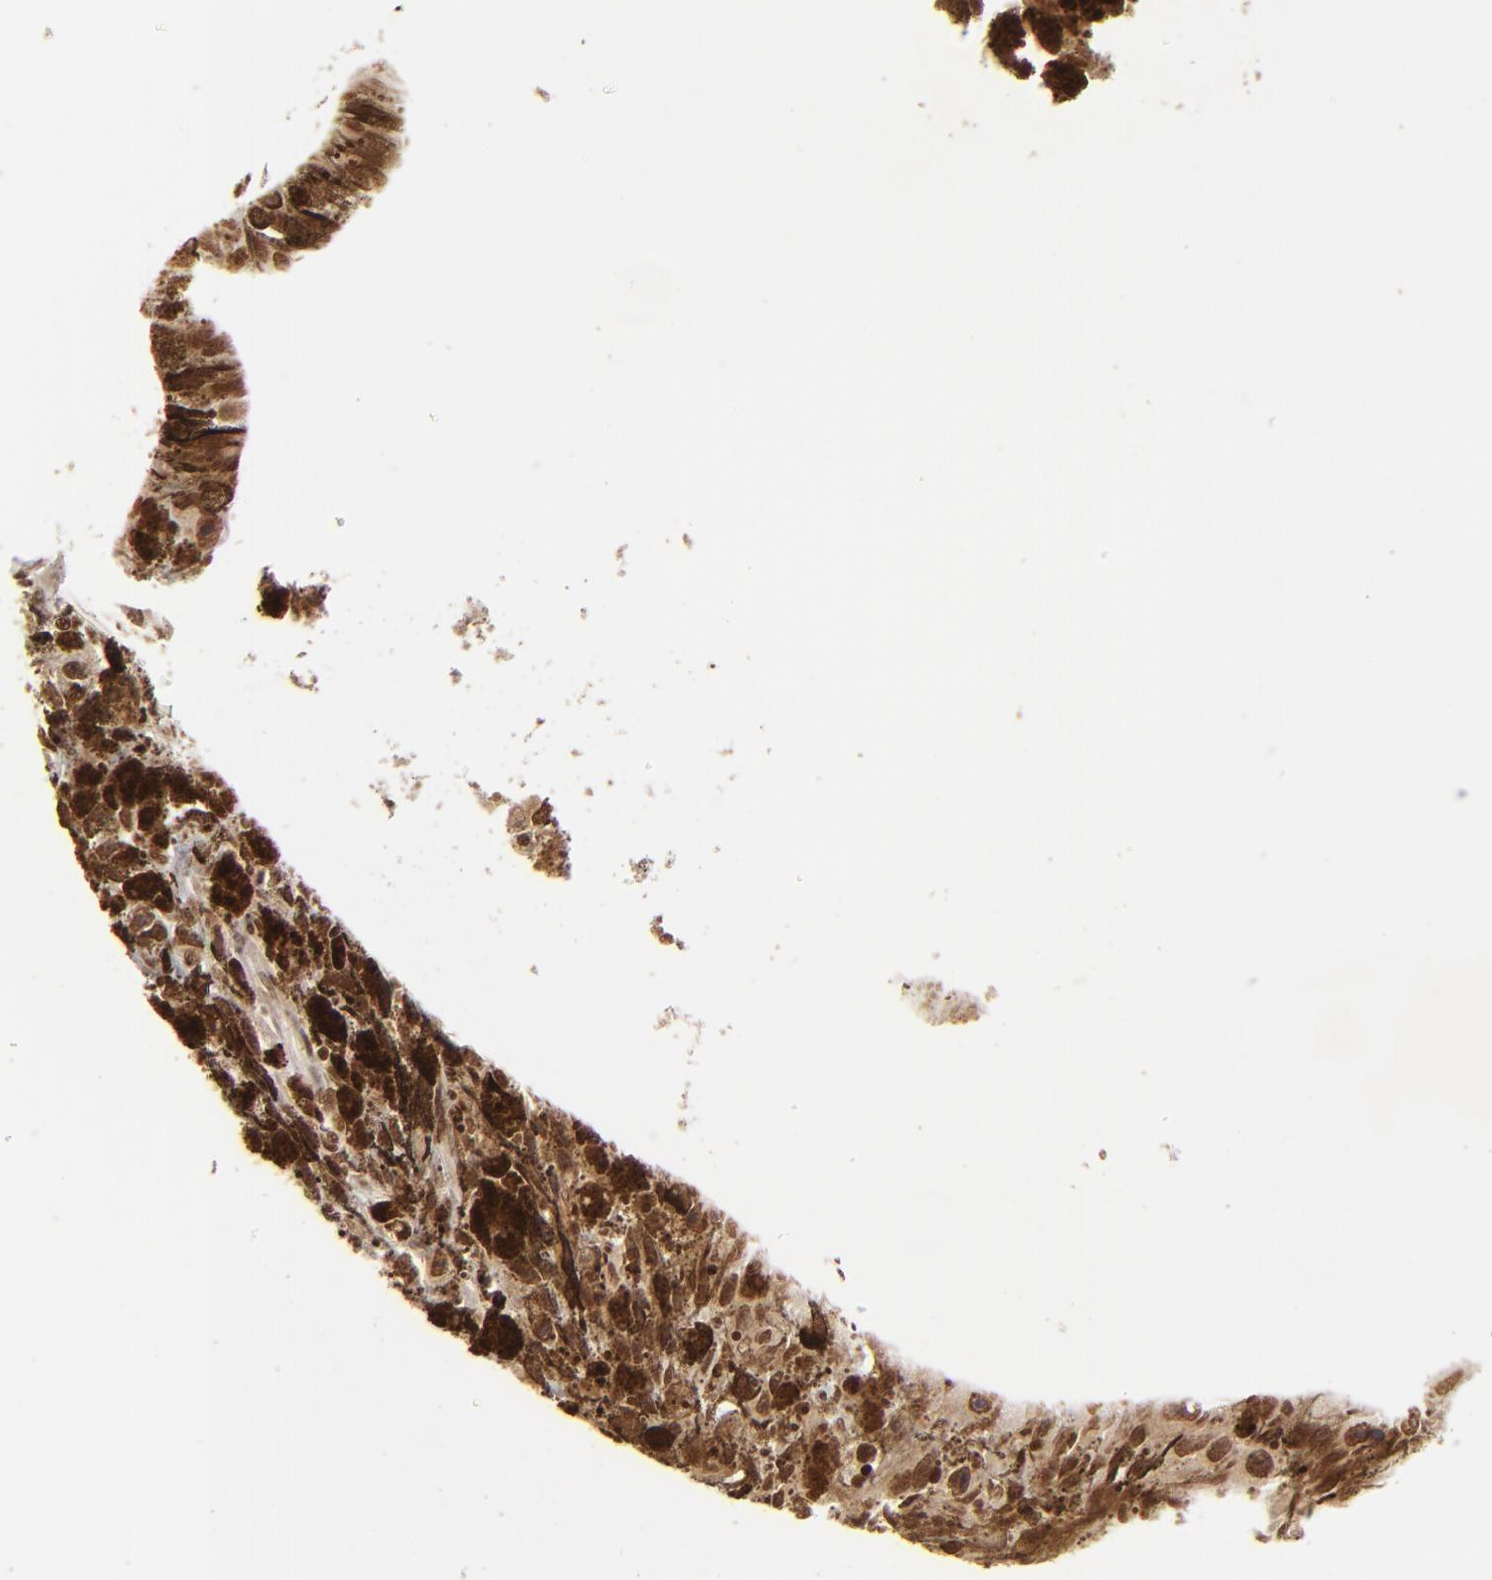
{"staining": {"intensity": "strong", "quantity": ">75%", "location": "nuclear"}, "tissue": "melanoma", "cell_type": "Tumor cells", "image_type": "cancer", "snomed": [{"axis": "morphology", "description": "Malignant melanoma, NOS"}, {"axis": "topography", "description": "Skin"}], "caption": "Malignant melanoma tissue reveals strong nuclear expression in about >75% of tumor cells, visualized by immunohistochemistry. Immunohistochemistry (ihc) stains the protein of interest in brown and the nuclei are stained blue.", "gene": "CUL3", "patient": {"sex": "female", "age": 104}}